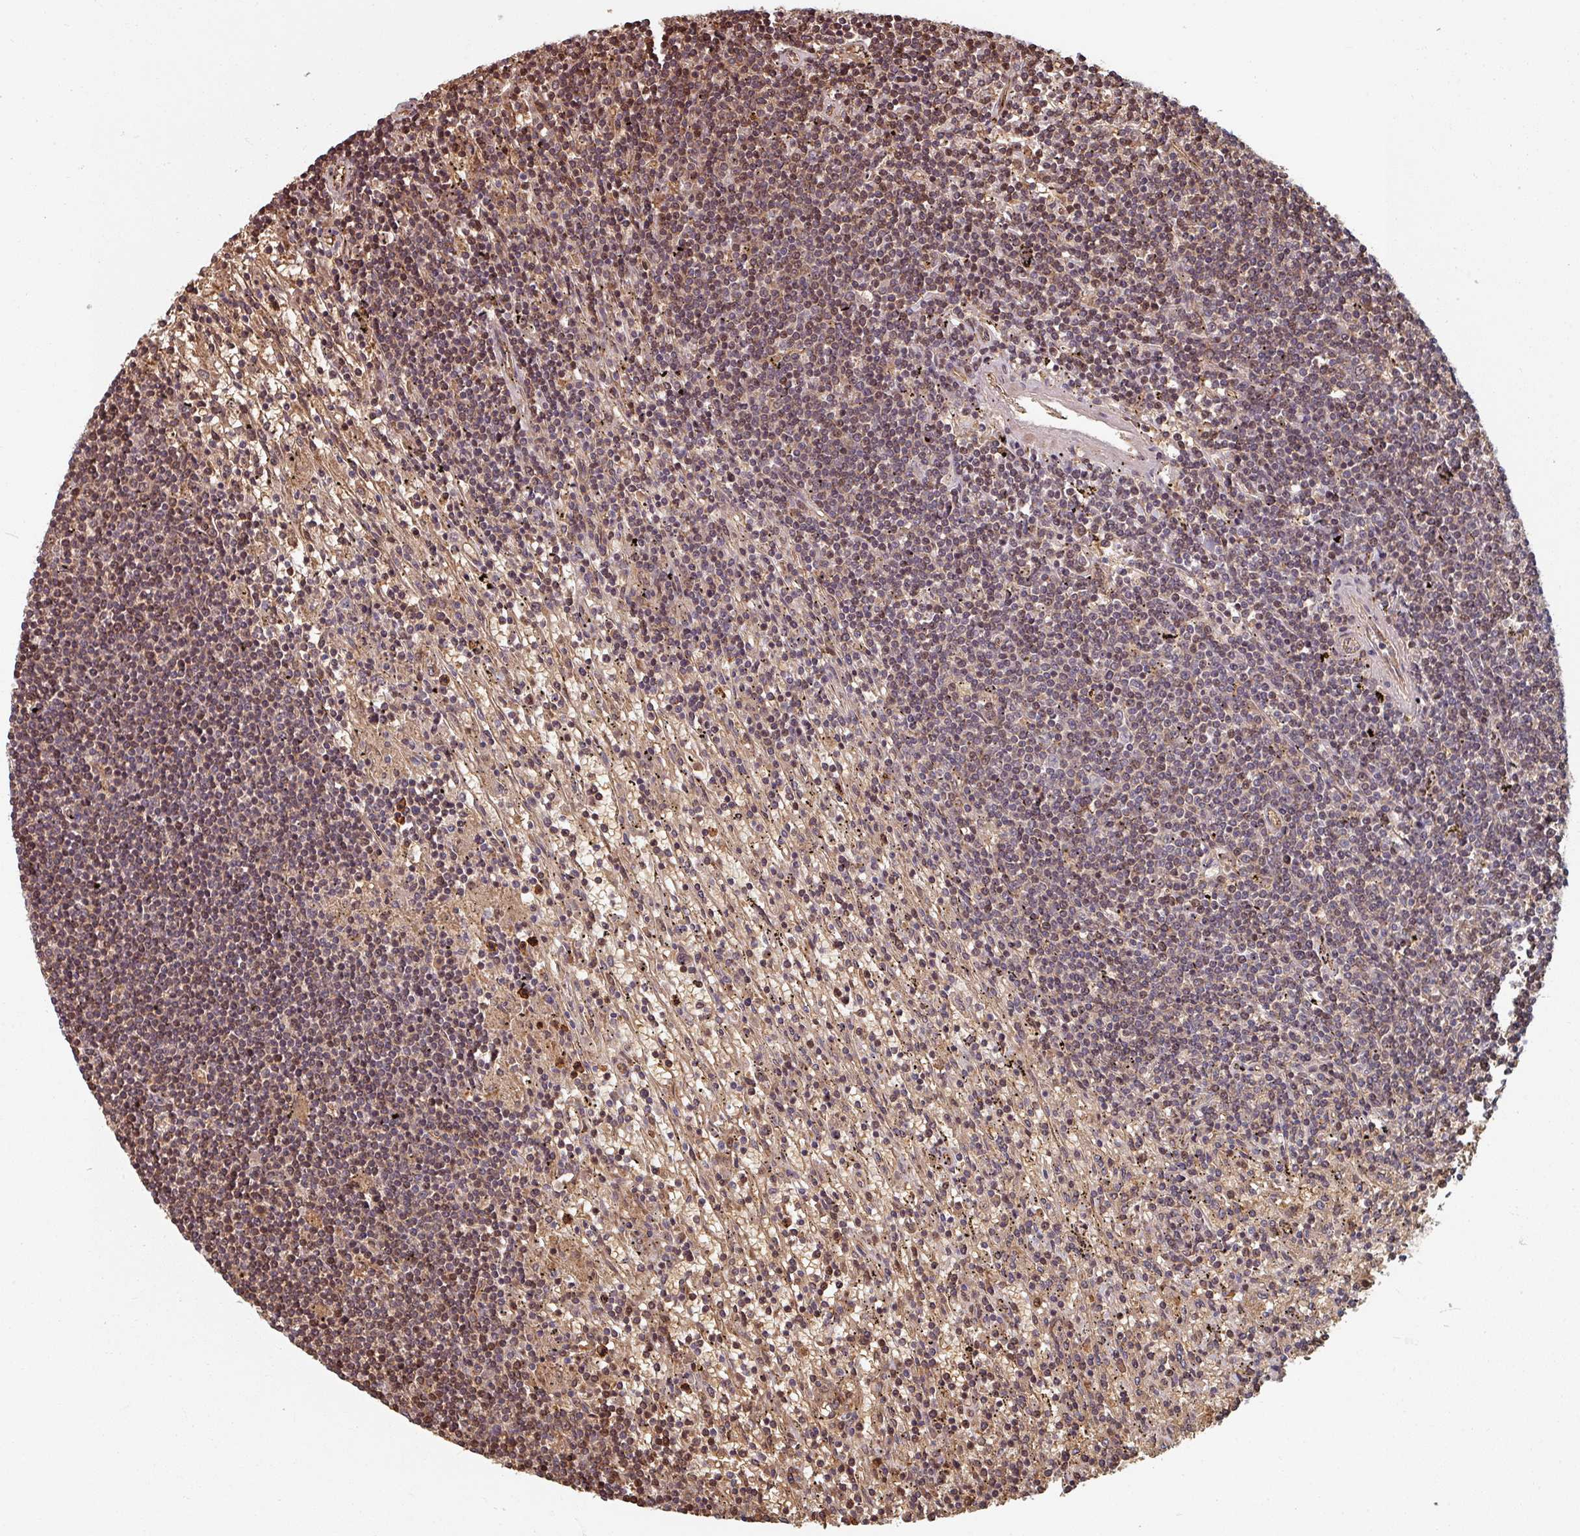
{"staining": {"intensity": "moderate", "quantity": "25%-75%", "location": "nuclear"}, "tissue": "lymphoma", "cell_type": "Tumor cells", "image_type": "cancer", "snomed": [{"axis": "morphology", "description": "Malignant lymphoma, non-Hodgkin's type, Low grade"}, {"axis": "topography", "description": "Spleen"}], "caption": "This photomicrograph exhibits immunohistochemistry staining of human malignant lymphoma, non-Hodgkin's type (low-grade), with medium moderate nuclear positivity in approximately 25%-75% of tumor cells.", "gene": "EID1", "patient": {"sex": "male", "age": 76}}